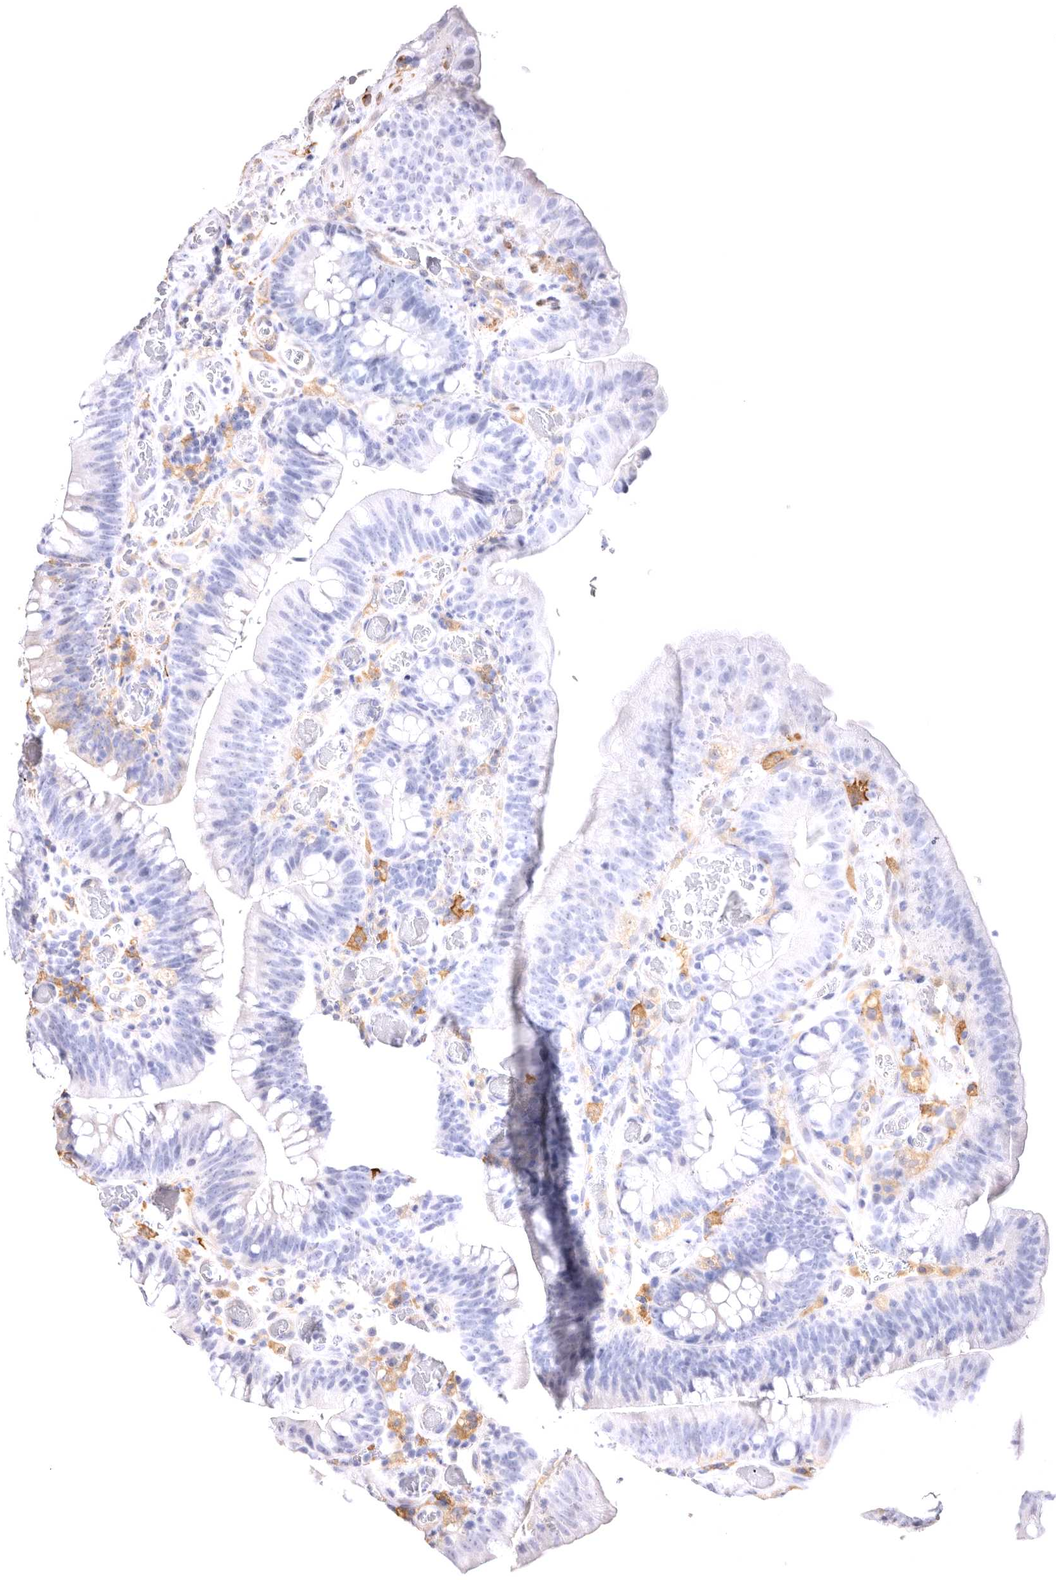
{"staining": {"intensity": "moderate", "quantity": "<25%", "location": "cytoplasmic/membranous"}, "tissue": "colorectal cancer", "cell_type": "Tumor cells", "image_type": "cancer", "snomed": [{"axis": "morphology", "description": "Normal tissue, NOS"}, {"axis": "topography", "description": "Colon"}], "caption": "Tumor cells show low levels of moderate cytoplasmic/membranous expression in about <25% of cells in colorectal cancer.", "gene": "VPS45", "patient": {"sex": "female", "age": 82}}